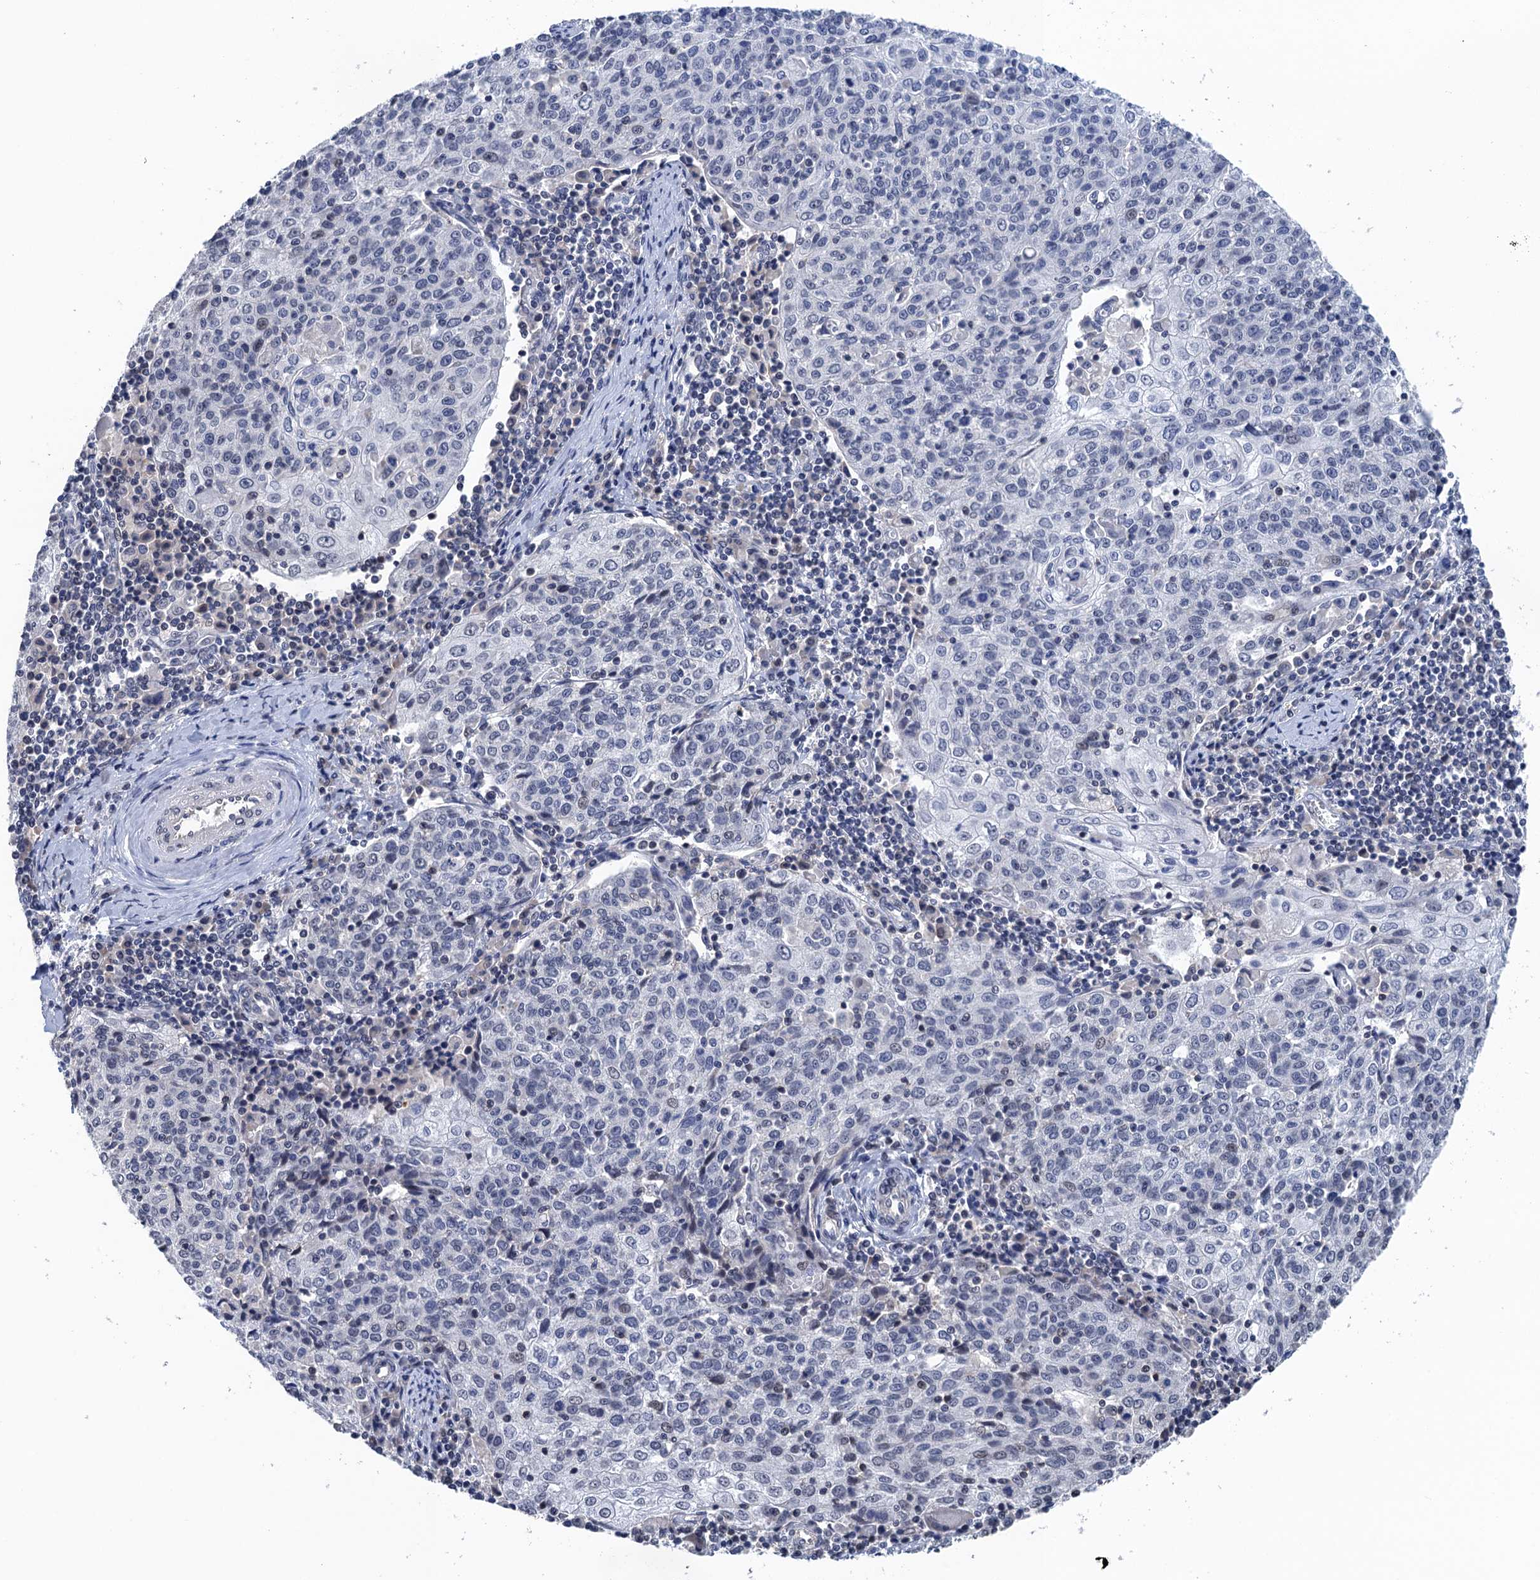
{"staining": {"intensity": "negative", "quantity": "none", "location": "none"}, "tissue": "cervical cancer", "cell_type": "Tumor cells", "image_type": "cancer", "snomed": [{"axis": "morphology", "description": "Squamous cell carcinoma, NOS"}, {"axis": "topography", "description": "Cervix"}], "caption": "This micrograph is of cervical squamous cell carcinoma stained with immunohistochemistry (IHC) to label a protein in brown with the nuclei are counter-stained blue. There is no positivity in tumor cells. (DAB immunohistochemistry (IHC) with hematoxylin counter stain).", "gene": "ART5", "patient": {"sex": "female", "age": 48}}